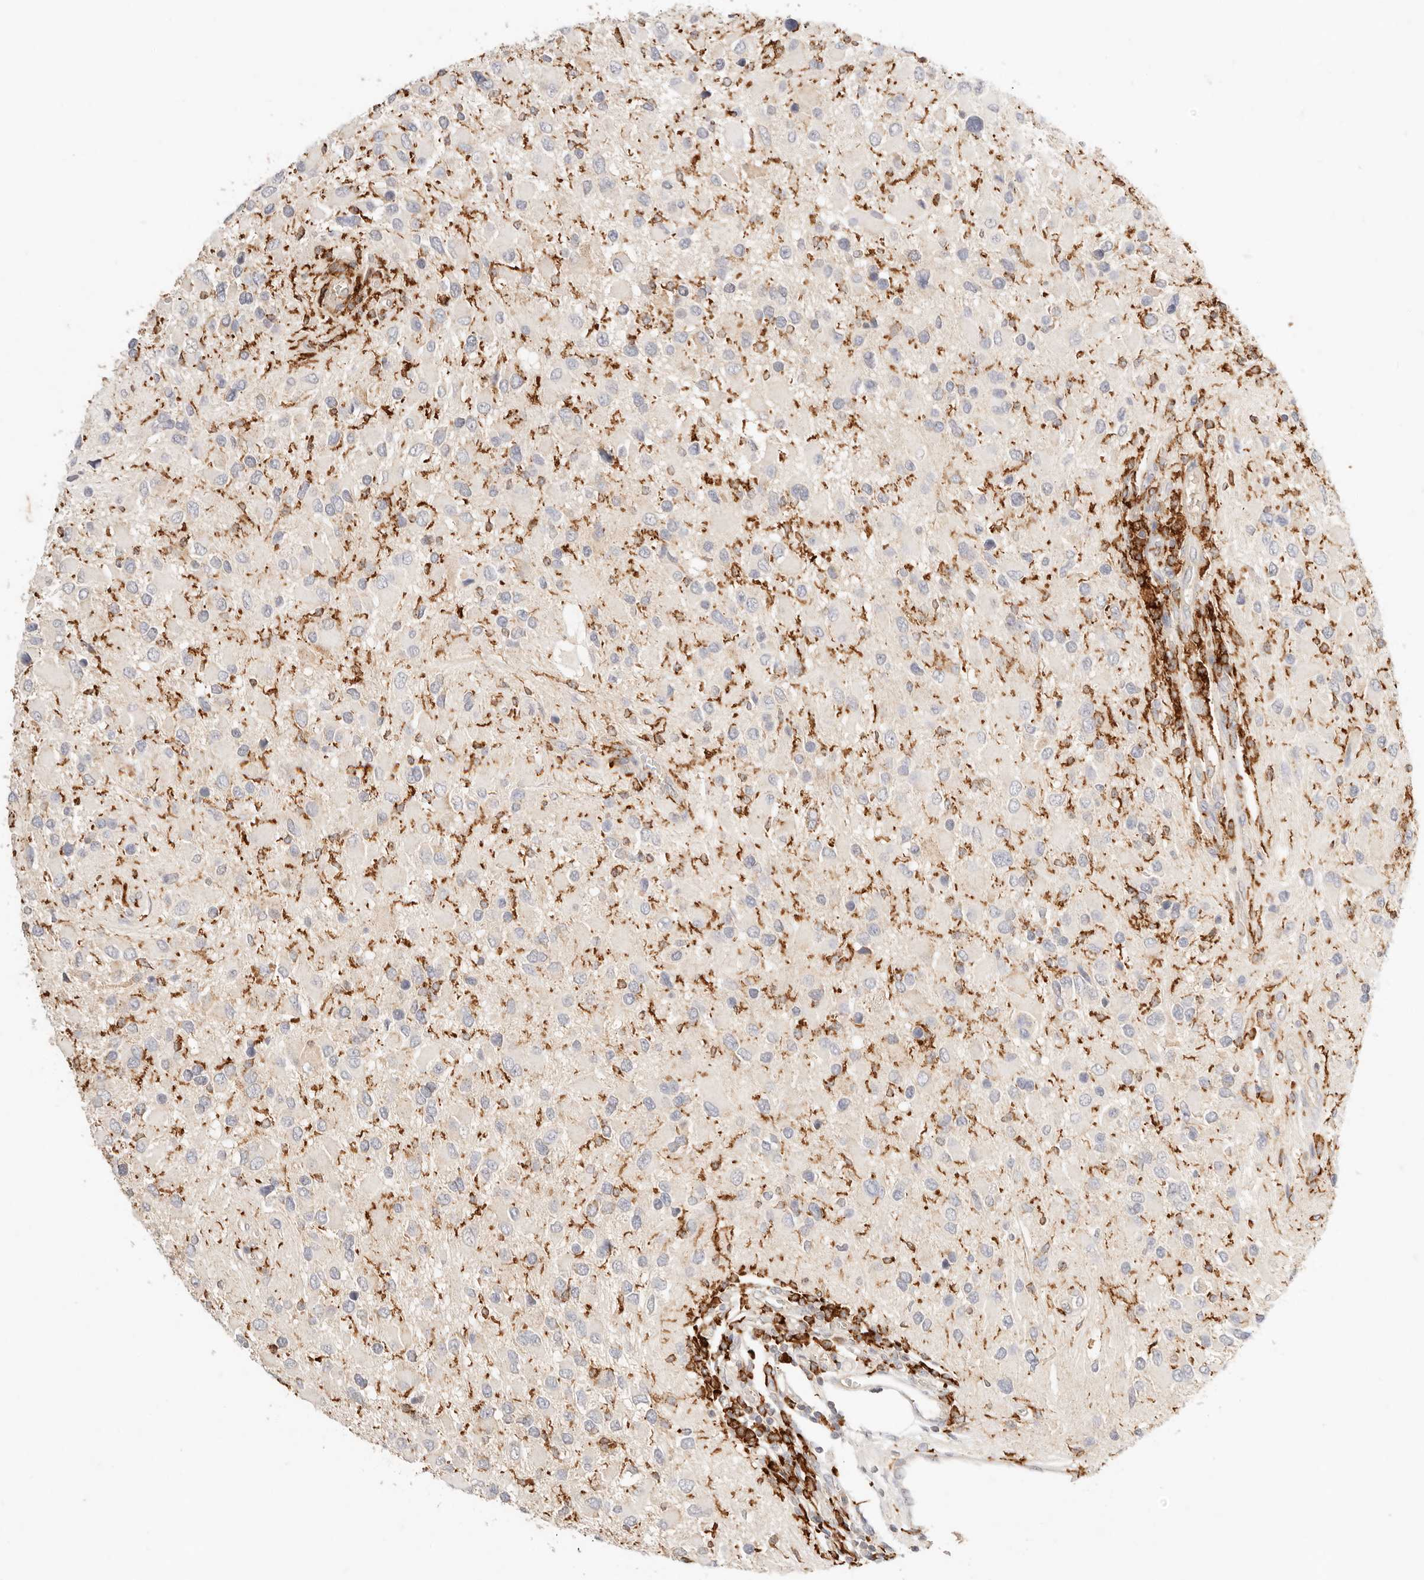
{"staining": {"intensity": "negative", "quantity": "none", "location": "none"}, "tissue": "glioma", "cell_type": "Tumor cells", "image_type": "cancer", "snomed": [{"axis": "morphology", "description": "Glioma, malignant, High grade"}, {"axis": "topography", "description": "Brain"}], "caption": "Protein analysis of glioma displays no significant positivity in tumor cells.", "gene": "HK2", "patient": {"sex": "male", "age": 53}}